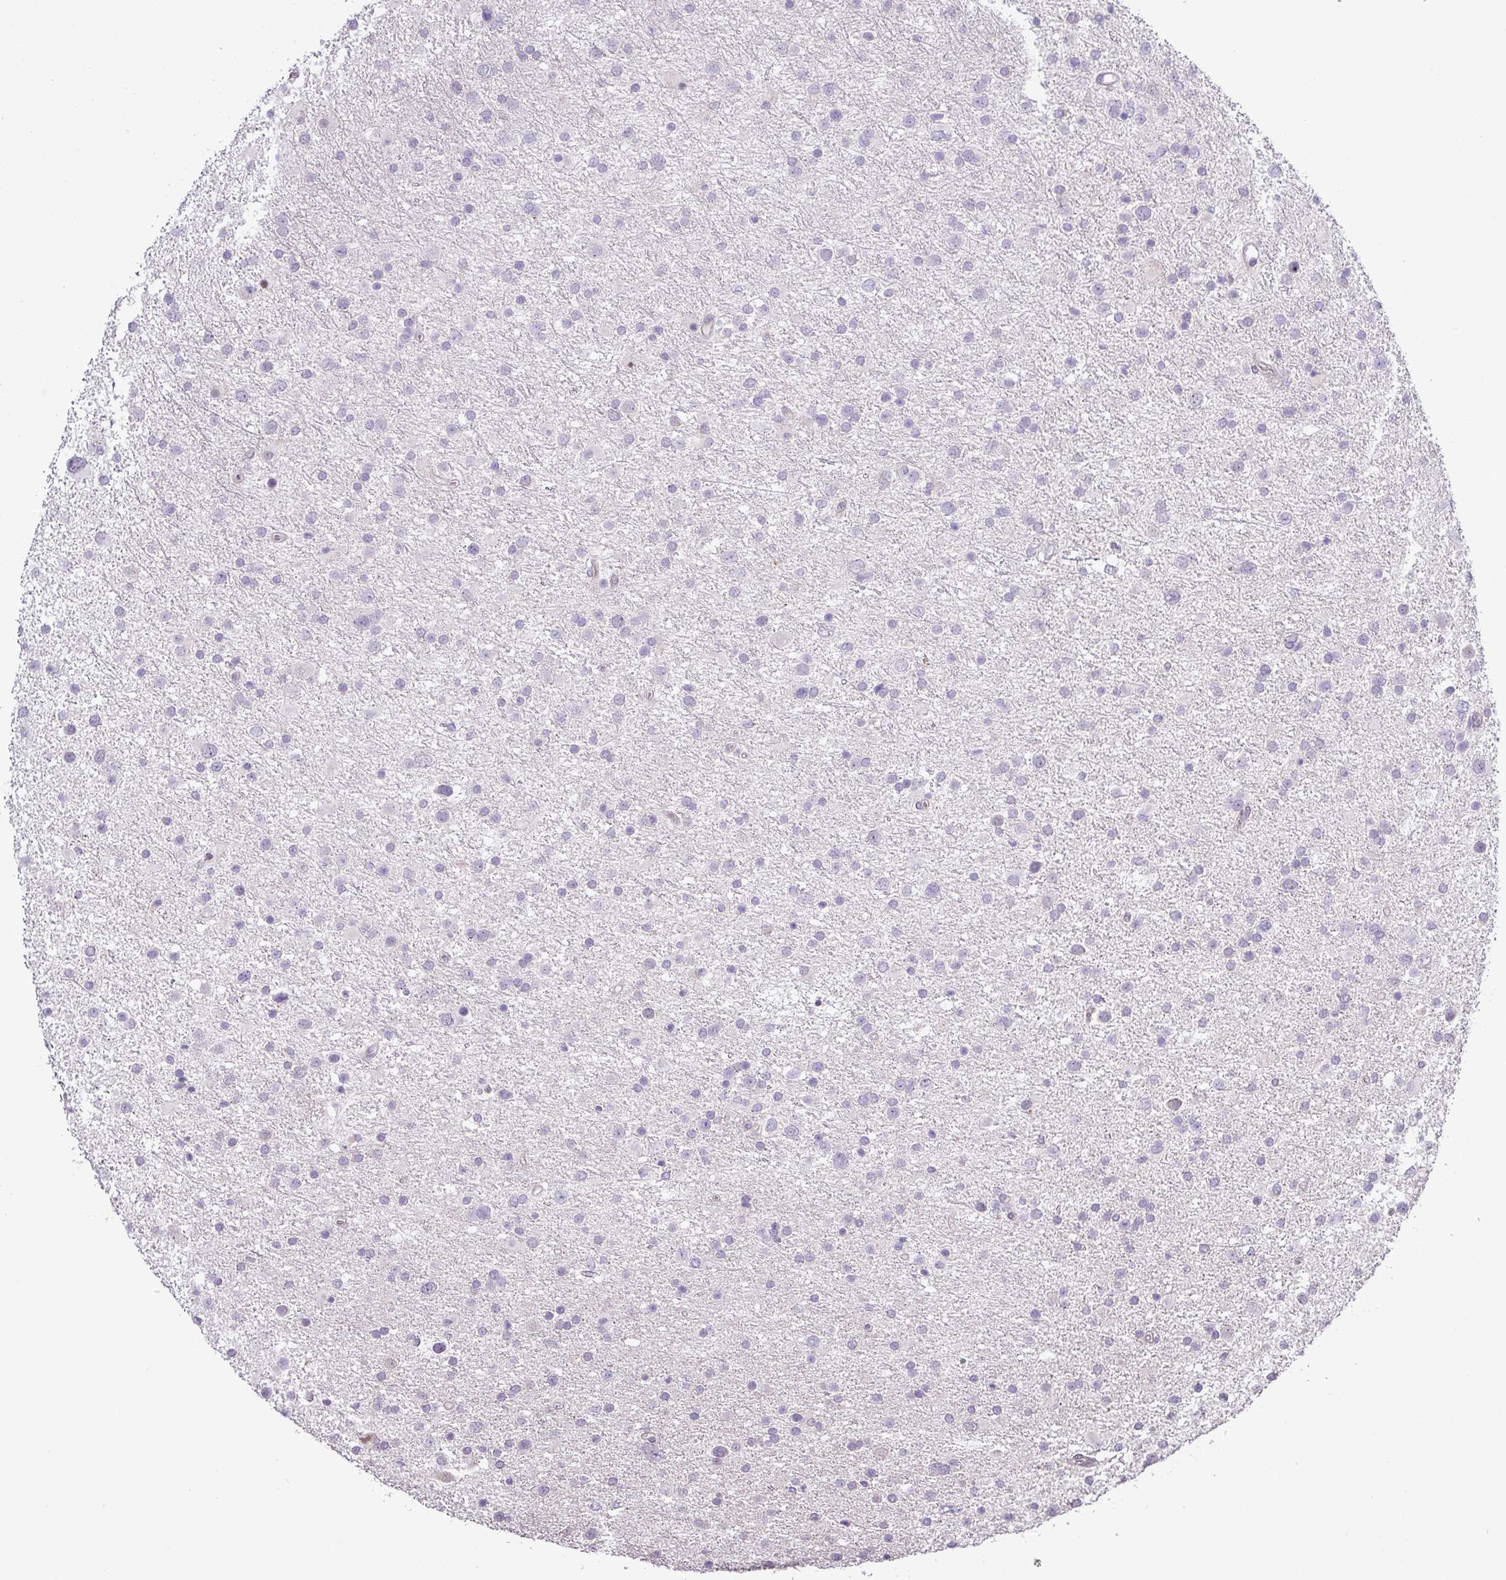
{"staining": {"intensity": "negative", "quantity": "none", "location": "none"}, "tissue": "glioma", "cell_type": "Tumor cells", "image_type": "cancer", "snomed": [{"axis": "morphology", "description": "Glioma, malignant, Low grade"}, {"axis": "topography", "description": "Brain"}], "caption": "Tumor cells show no significant expression in malignant glioma (low-grade).", "gene": "RIPPLY1", "patient": {"sex": "female", "age": 32}}